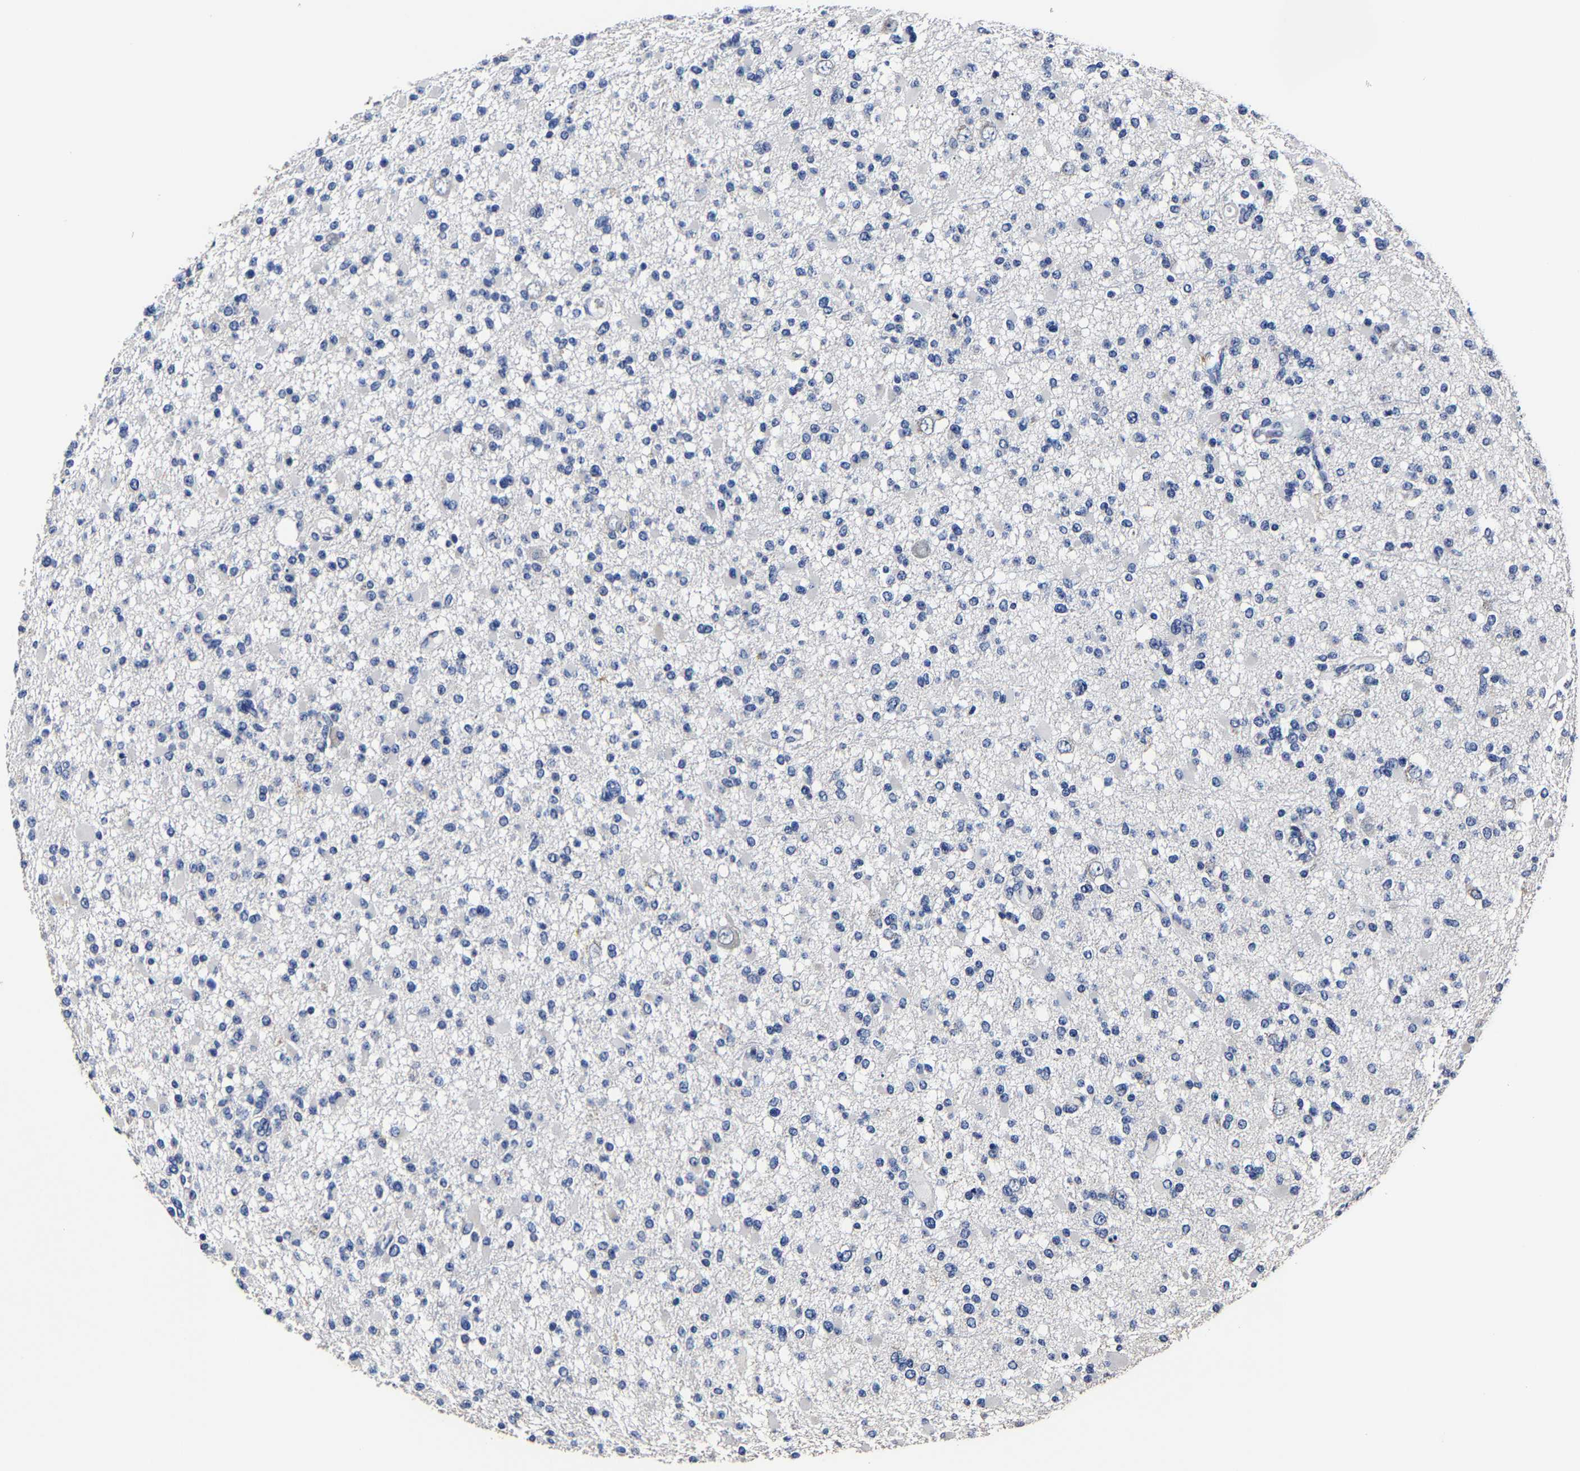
{"staining": {"intensity": "negative", "quantity": "none", "location": "none"}, "tissue": "glioma", "cell_type": "Tumor cells", "image_type": "cancer", "snomed": [{"axis": "morphology", "description": "Glioma, malignant, Low grade"}, {"axis": "topography", "description": "Brain"}], "caption": "This is an immunohistochemistry (IHC) photomicrograph of malignant low-grade glioma. There is no positivity in tumor cells.", "gene": "AKAP4", "patient": {"sex": "female", "age": 22}}